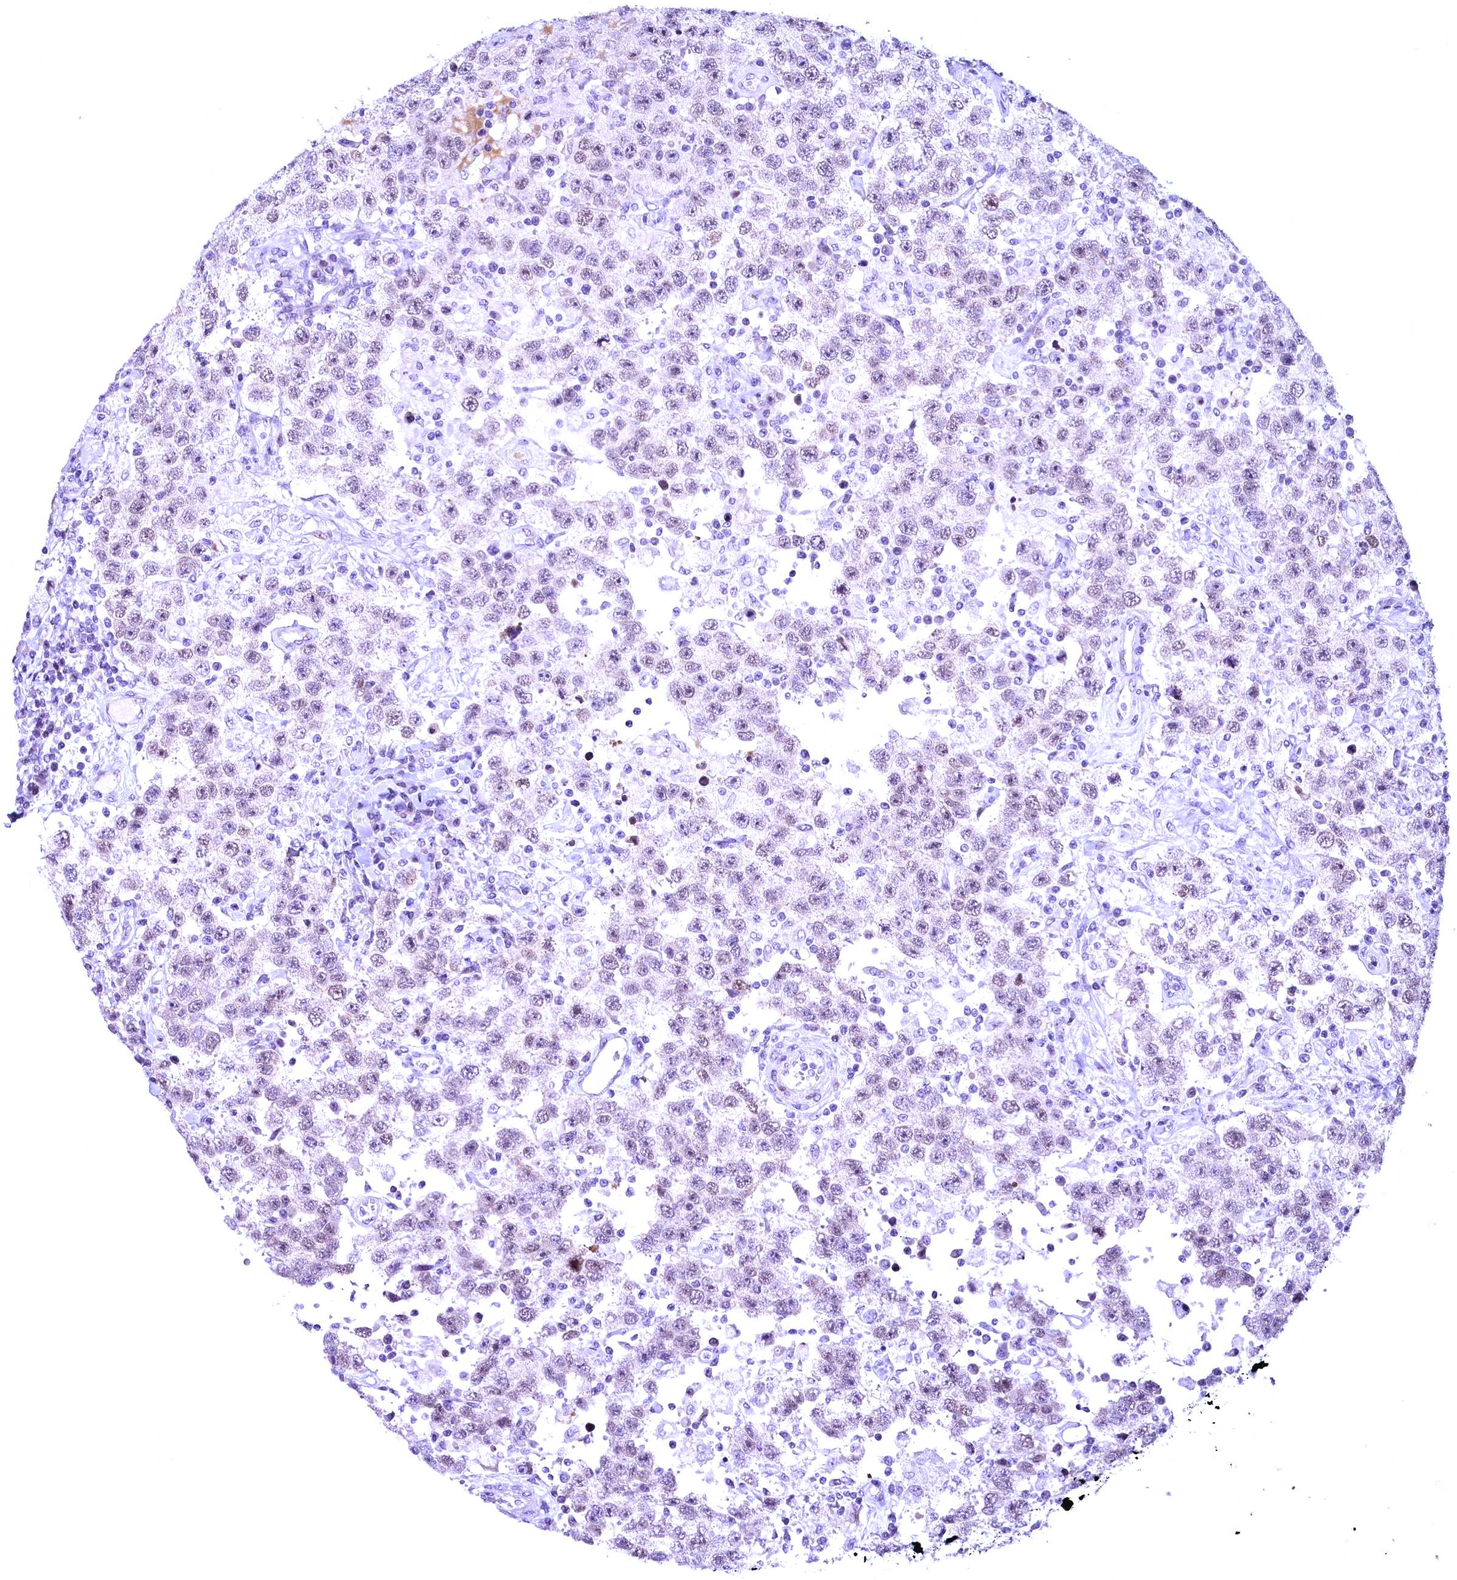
{"staining": {"intensity": "negative", "quantity": "none", "location": "none"}, "tissue": "testis cancer", "cell_type": "Tumor cells", "image_type": "cancer", "snomed": [{"axis": "morphology", "description": "Seminoma, NOS"}, {"axis": "topography", "description": "Testis"}], "caption": "There is no significant expression in tumor cells of testis cancer. (Brightfield microscopy of DAB IHC at high magnification).", "gene": "CCDC106", "patient": {"sex": "male", "age": 41}}